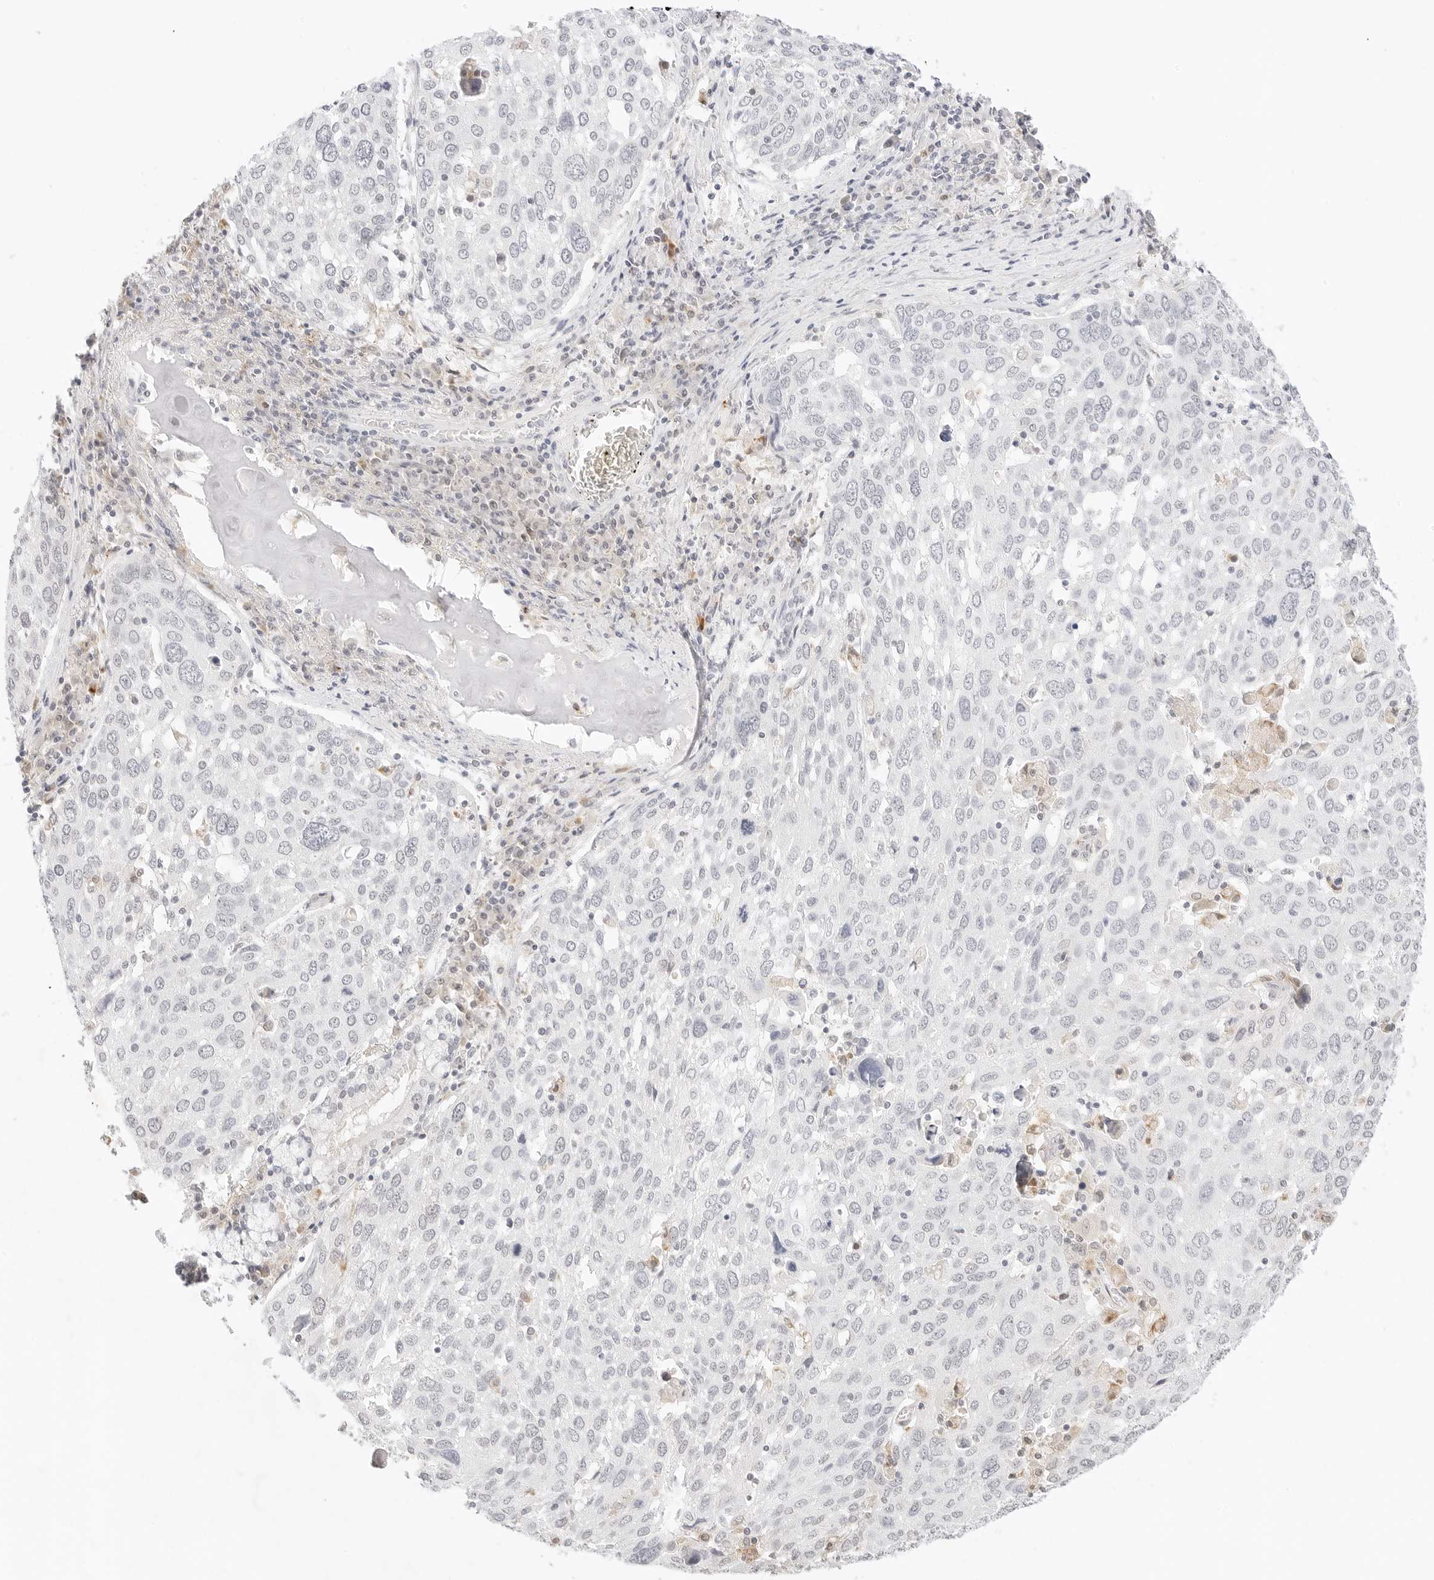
{"staining": {"intensity": "negative", "quantity": "none", "location": "none"}, "tissue": "lung cancer", "cell_type": "Tumor cells", "image_type": "cancer", "snomed": [{"axis": "morphology", "description": "Squamous cell carcinoma, NOS"}, {"axis": "topography", "description": "Lung"}], "caption": "Human lung cancer (squamous cell carcinoma) stained for a protein using immunohistochemistry reveals no staining in tumor cells.", "gene": "XKR4", "patient": {"sex": "male", "age": 65}}